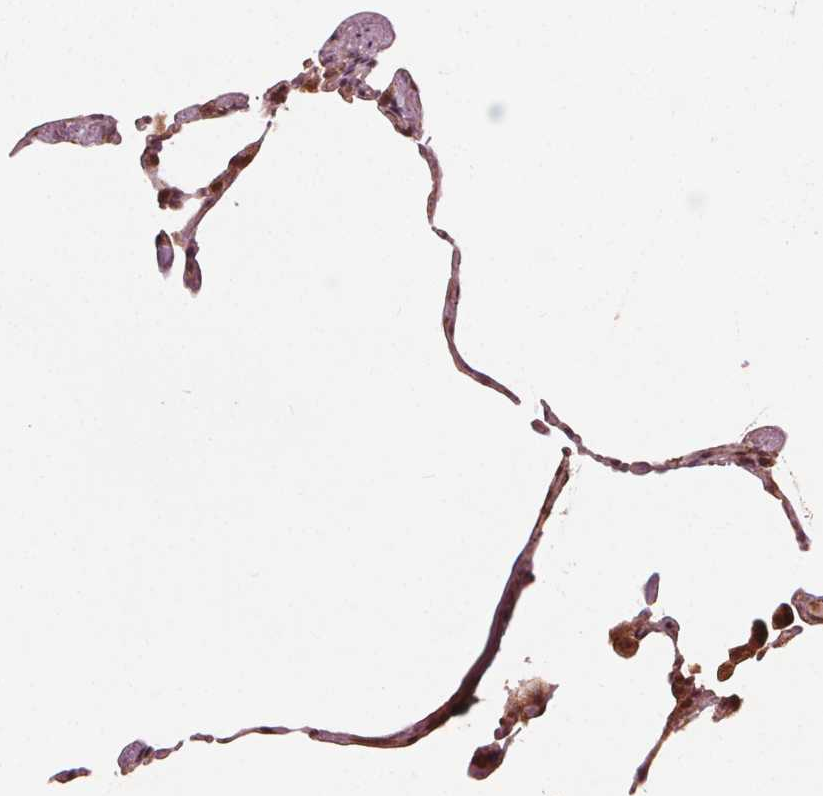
{"staining": {"intensity": "moderate", "quantity": ">75%", "location": "cytoplasmic/membranous"}, "tissue": "lung", "cell_type": "Alveolar cells", "image_type": "normal", "snomed": [{"axis": "morphology", "description": "Normal tissue, NOS"}, {"axis": "topography", "description": "Lung"}], "caption": "Unremarkable lung shows moderate cytoplasmic/membranous staining in about >75% of alveolar cells, visualized by immunohistochemistry.", "gene": "AIP", "patient": {"sex": "female", "age": 57}}